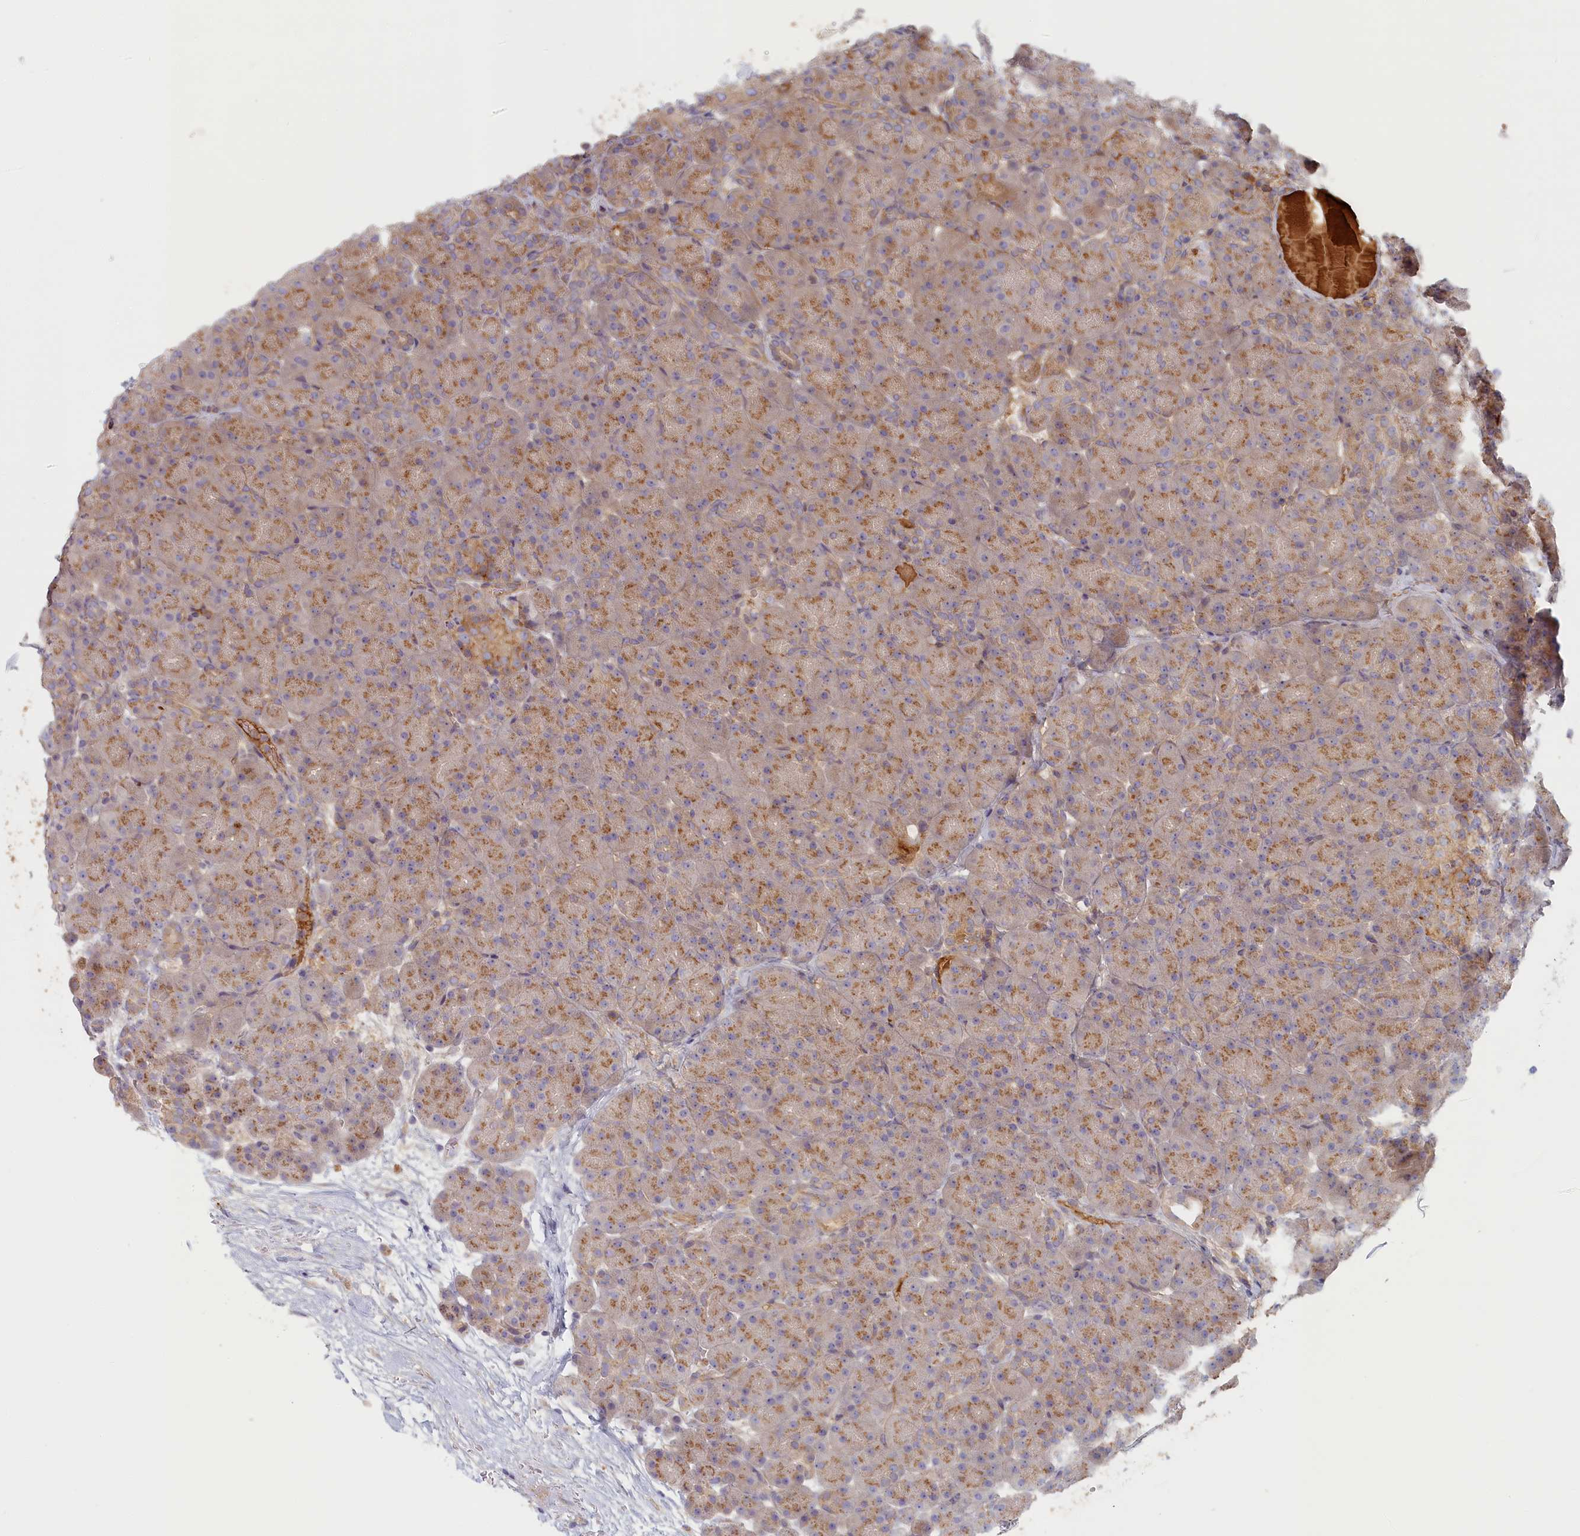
{"staining": {"intensity": "moderate", "quantity": "25%-75%", "location": "cytoplasmic/membranous"}, "tissue": "pancreas", "cell_type": "Exocrine glandular cells", "image_type": "normal", "snomed": [{"axis": "morphology", "description": "Normal tissue, NOS"}, {"axis": "topography", "description": "Pancreas"}], "caption": "IHC (DAB) staining of benign pancreas exhibits moderate cytoplasmic/membranous protein positivity in approximately 25%-75% of exocrine glandular cells.", "gene": "STX16", "patient": {"sex": "male", "age": 66}}